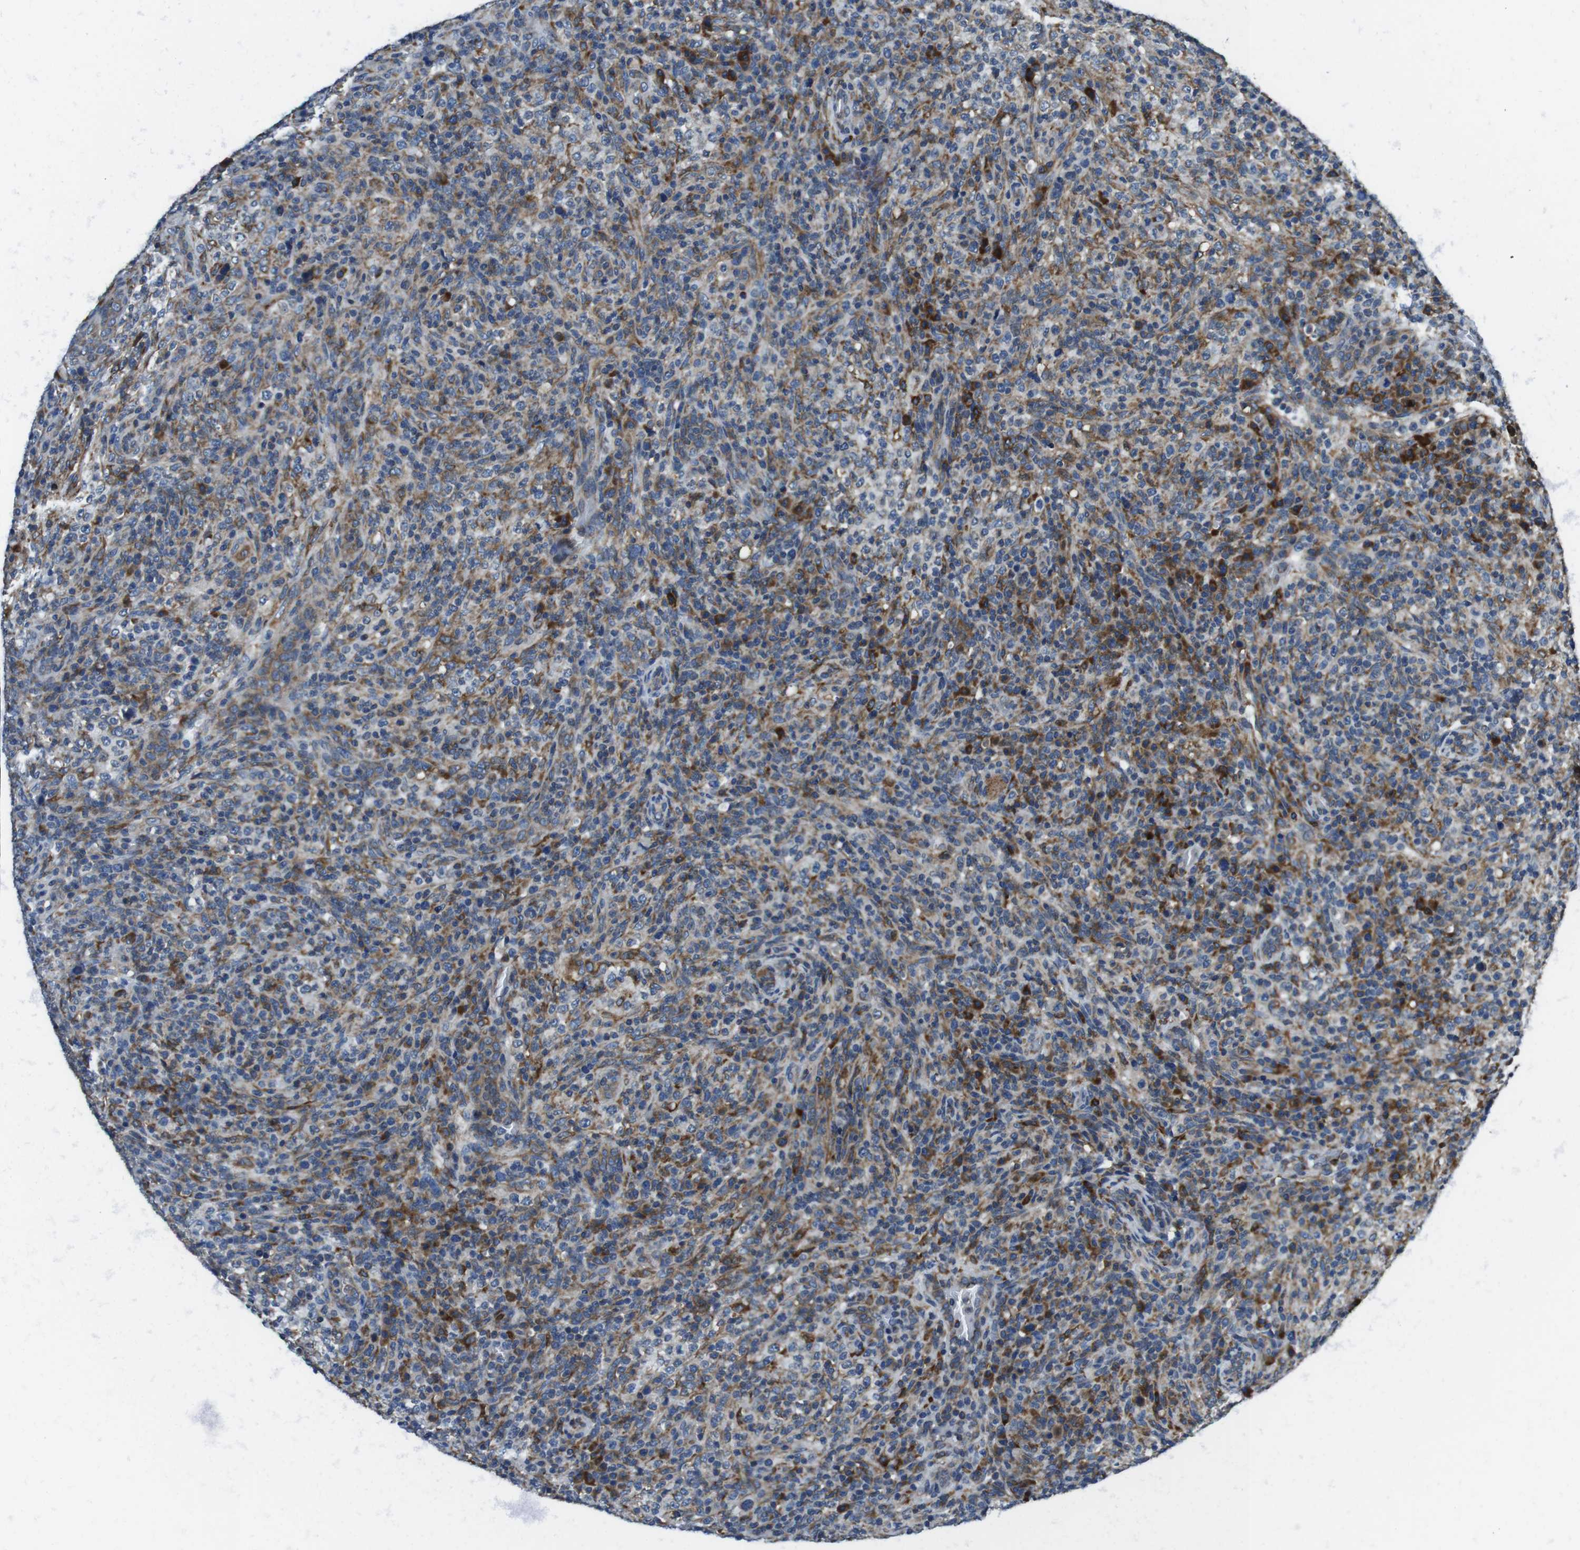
{"staining": {"intensity": "moderate", "quantity": ">75%", "location": "cytoplasmic/membranous"}, "tissue": "lymphoma", "cell_type": "Tumor cells", "image_type": "cancer", "snomed": [{"axis": "morphology", "description": "Malignant lymphoma, non-Hodgkin's type, High grade"}, {"axis": "topography", "description": "Lymph node"}], "caption": "High-grade malignant lymphoma, non-Hodgkin's type stained with DAB (3,3'-diaminobenzidine) immunohistochemistry displays medium levels of moderate cytoplasmic/membranous positivity in approximately >75% of tumor cells.", "gene": "UGGT1", "patient": {"sex": "female", "age": 76}}